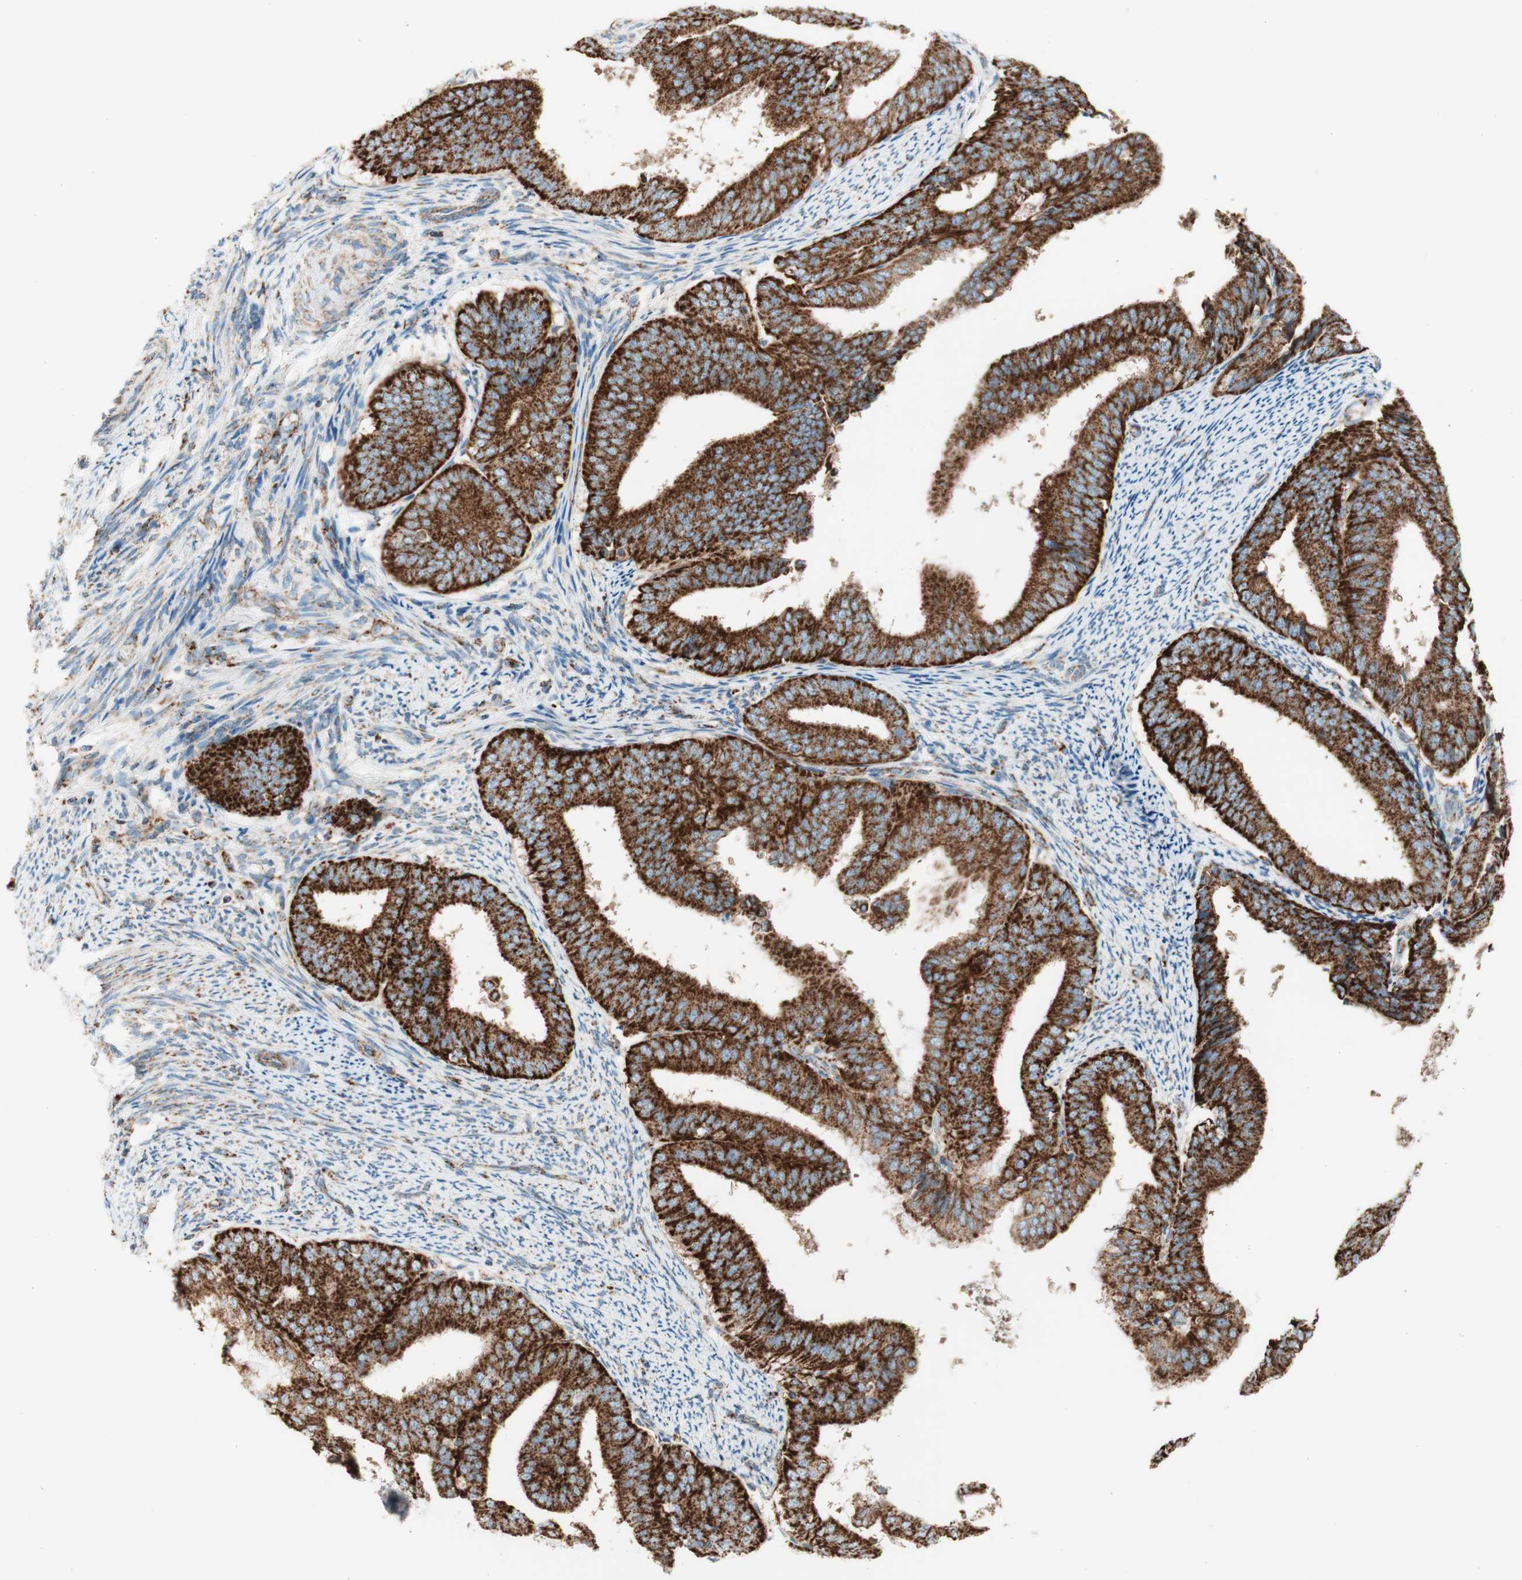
{"staining": {"intensity": "strong", "quantity": ">75%", "location": "cytoplasmic/membranous"}, "tissue": "endometrial cancer", "cell_type": "Tumor cells", "image_type": "cancer", "snomed": [{"axis": "morphology", "description": "Adenocarcinoma, NOS"}, {"axis": "topography", "description": "Endometrium"}], "caption": "Endometrial cancer (adenocarcinoma) tissue demonstrates strong cytoplasmic/membranous positivity in approximately >75% of tumor cells The protein is shown in brown color, while the nuclei are stained blue.", "gene": "TOMM20", "patient": {"sex": "female", "age": 63}}